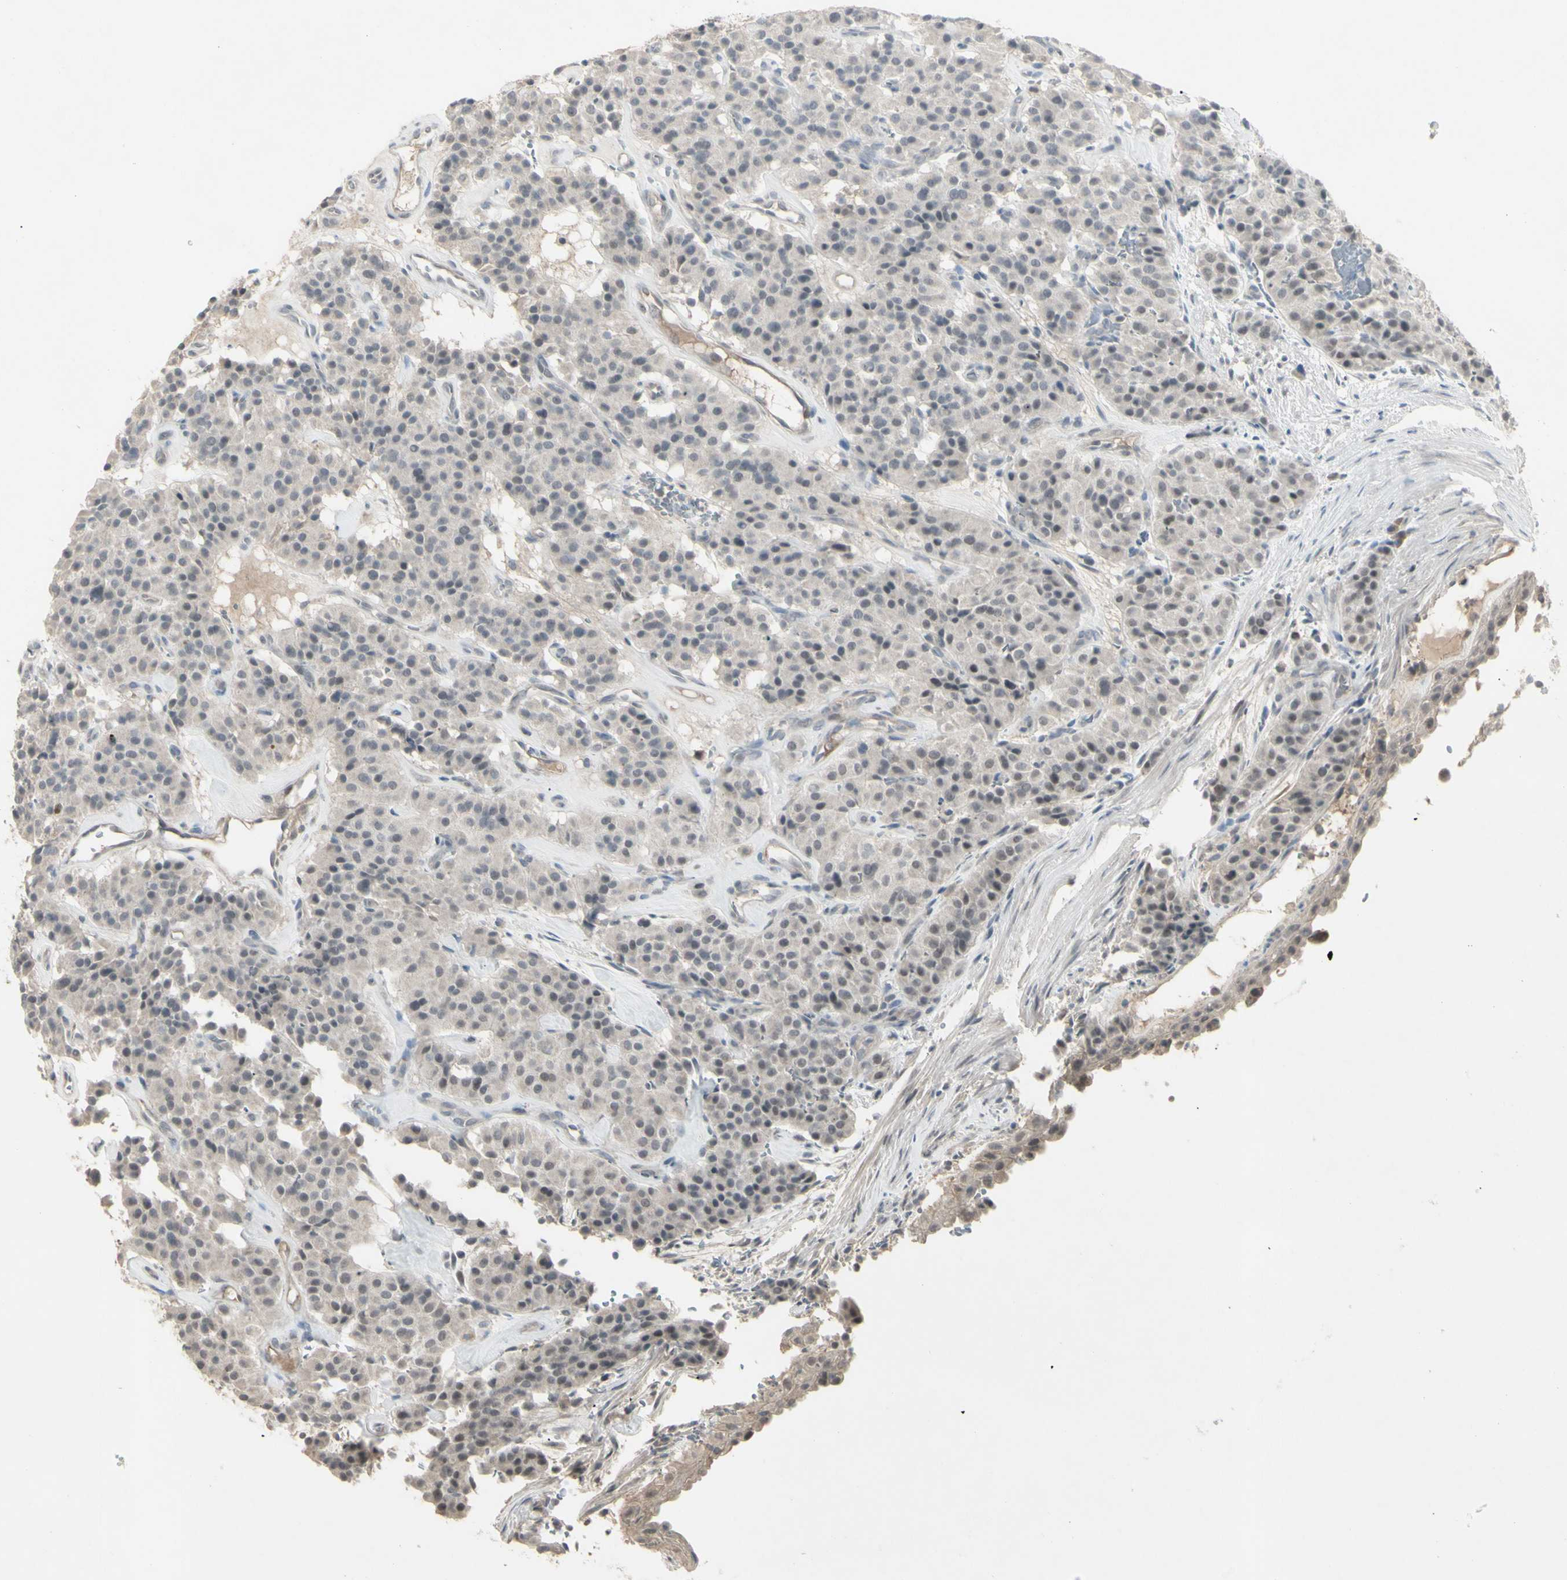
{"staining": {"intensity": "weak", "quantity": "25%-75%", "location": "nuclear"}, "tissue": "carcinoid", "cell_type": "Tumor cells", "image_type": "cancer", "snomed": [{"axis": "morphology", "description": "Carcinoid, malignant, NOS"}, {"axis": "topography", "description": "Lung"}], "caption": "Immunohistochemical staining of human carcinoid displays low levels of weak nuclear protein expression in approximately 25%-75% of tumor cells. Immunohistochemistry stains the protein in brown and the nuclei are stained blue.", "gene": "PIAS4", "patient": {"sex": "male", "age": 30}}